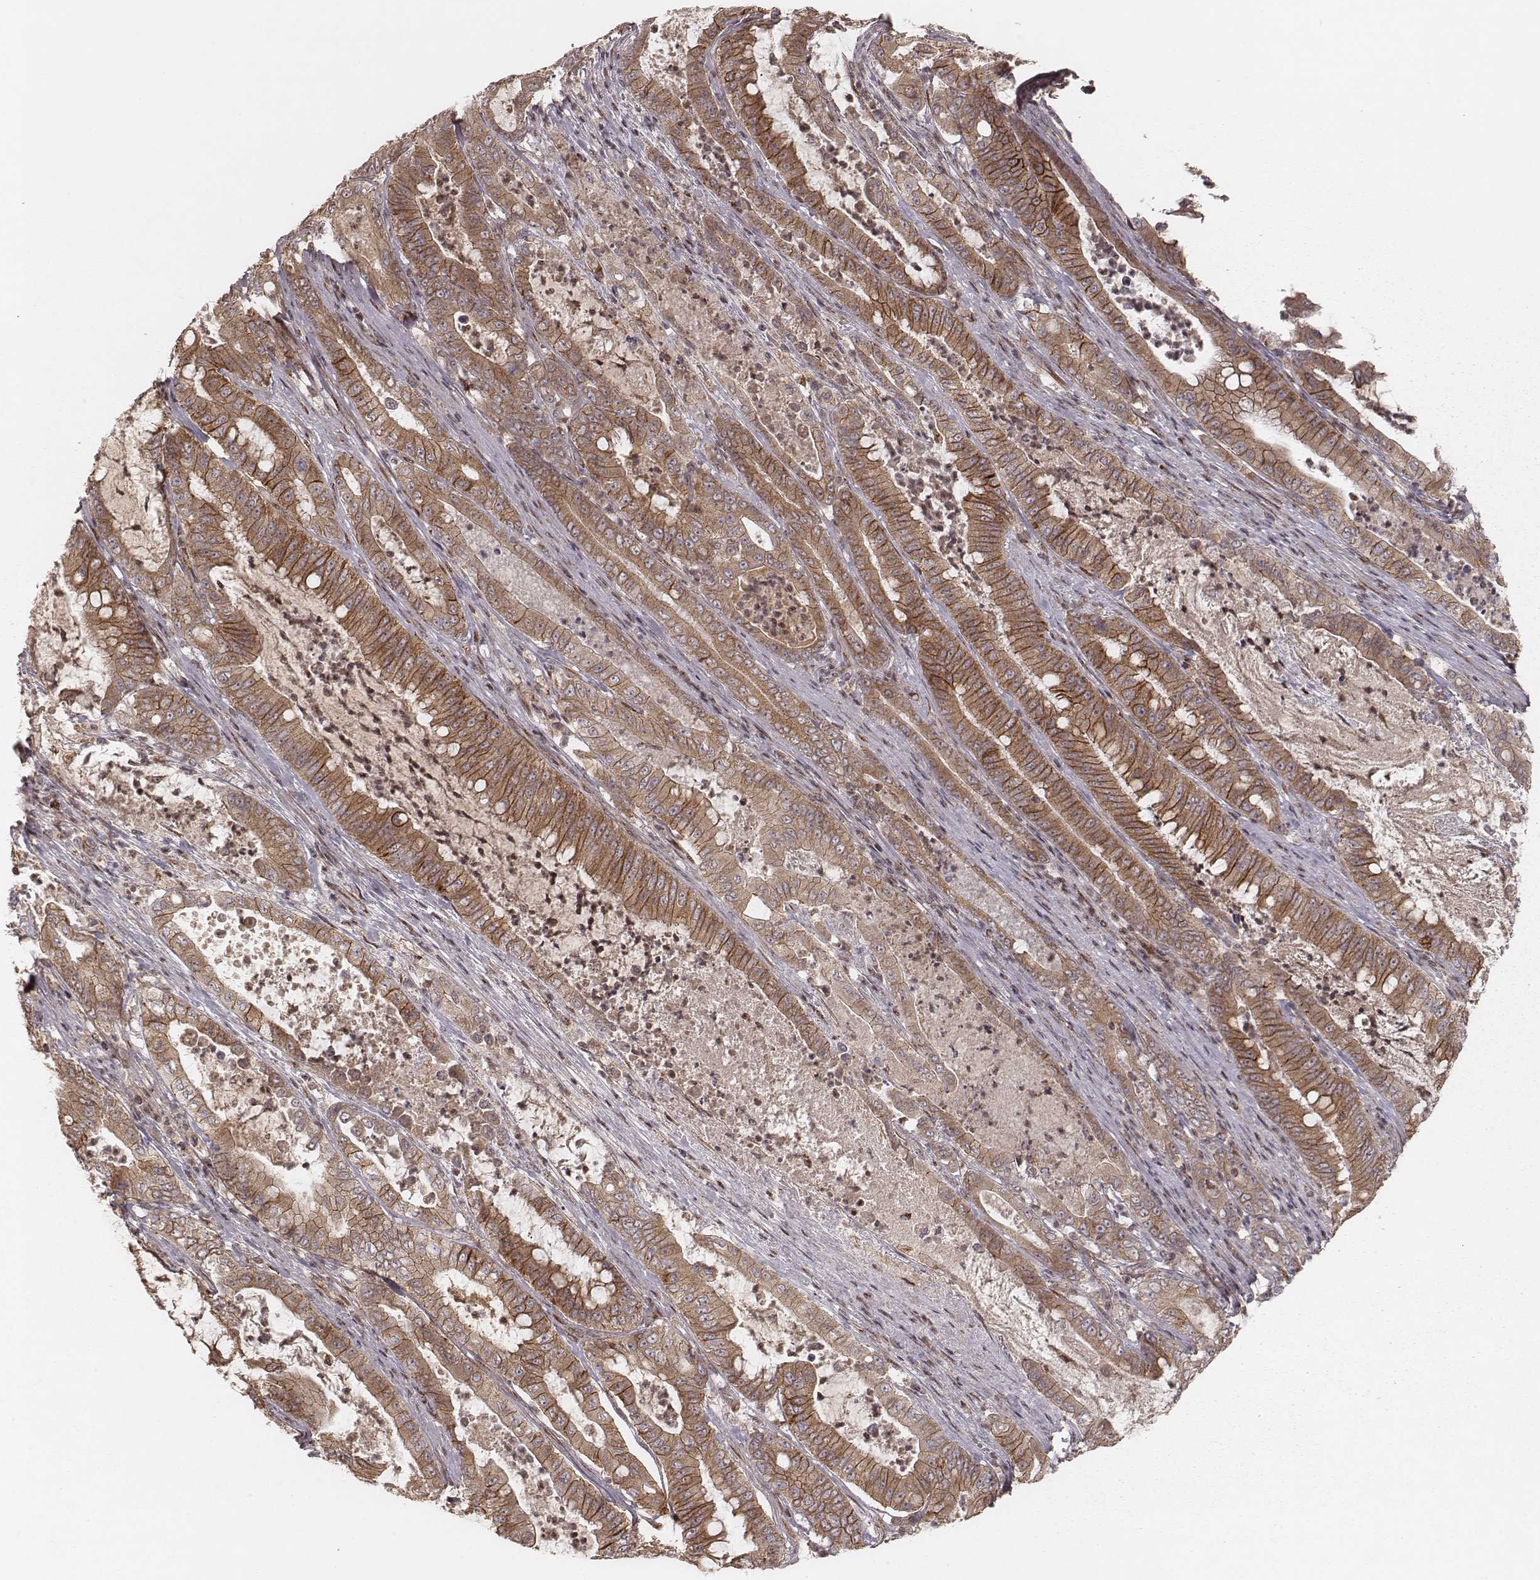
{"staining": {"intensity": "moderate", "quantity": ">75%", "location": "cytoplasmic/membranous"}, "tissue": "pancreatic cancer", "cell_type": "Tumor cells", "image_type": "cancer", "snomed": [{"axis": "morphology", "description": "Adenocarcinoma, NOS"}, {"axis": "topography", "description": "Pancreas"}], "caption": "Moderate cytoplasmic/membranous protein positivity is identified in about >75% of tumor cells in pancreatic cancer (adenocarcinoma). The protein of interest is stained brown, and the nuclei are stained in blue (DAB IHC with brightfield microscopy, high magnification).", "gene": "MYO19", "patient": {"sex": "male", "age": 71}}